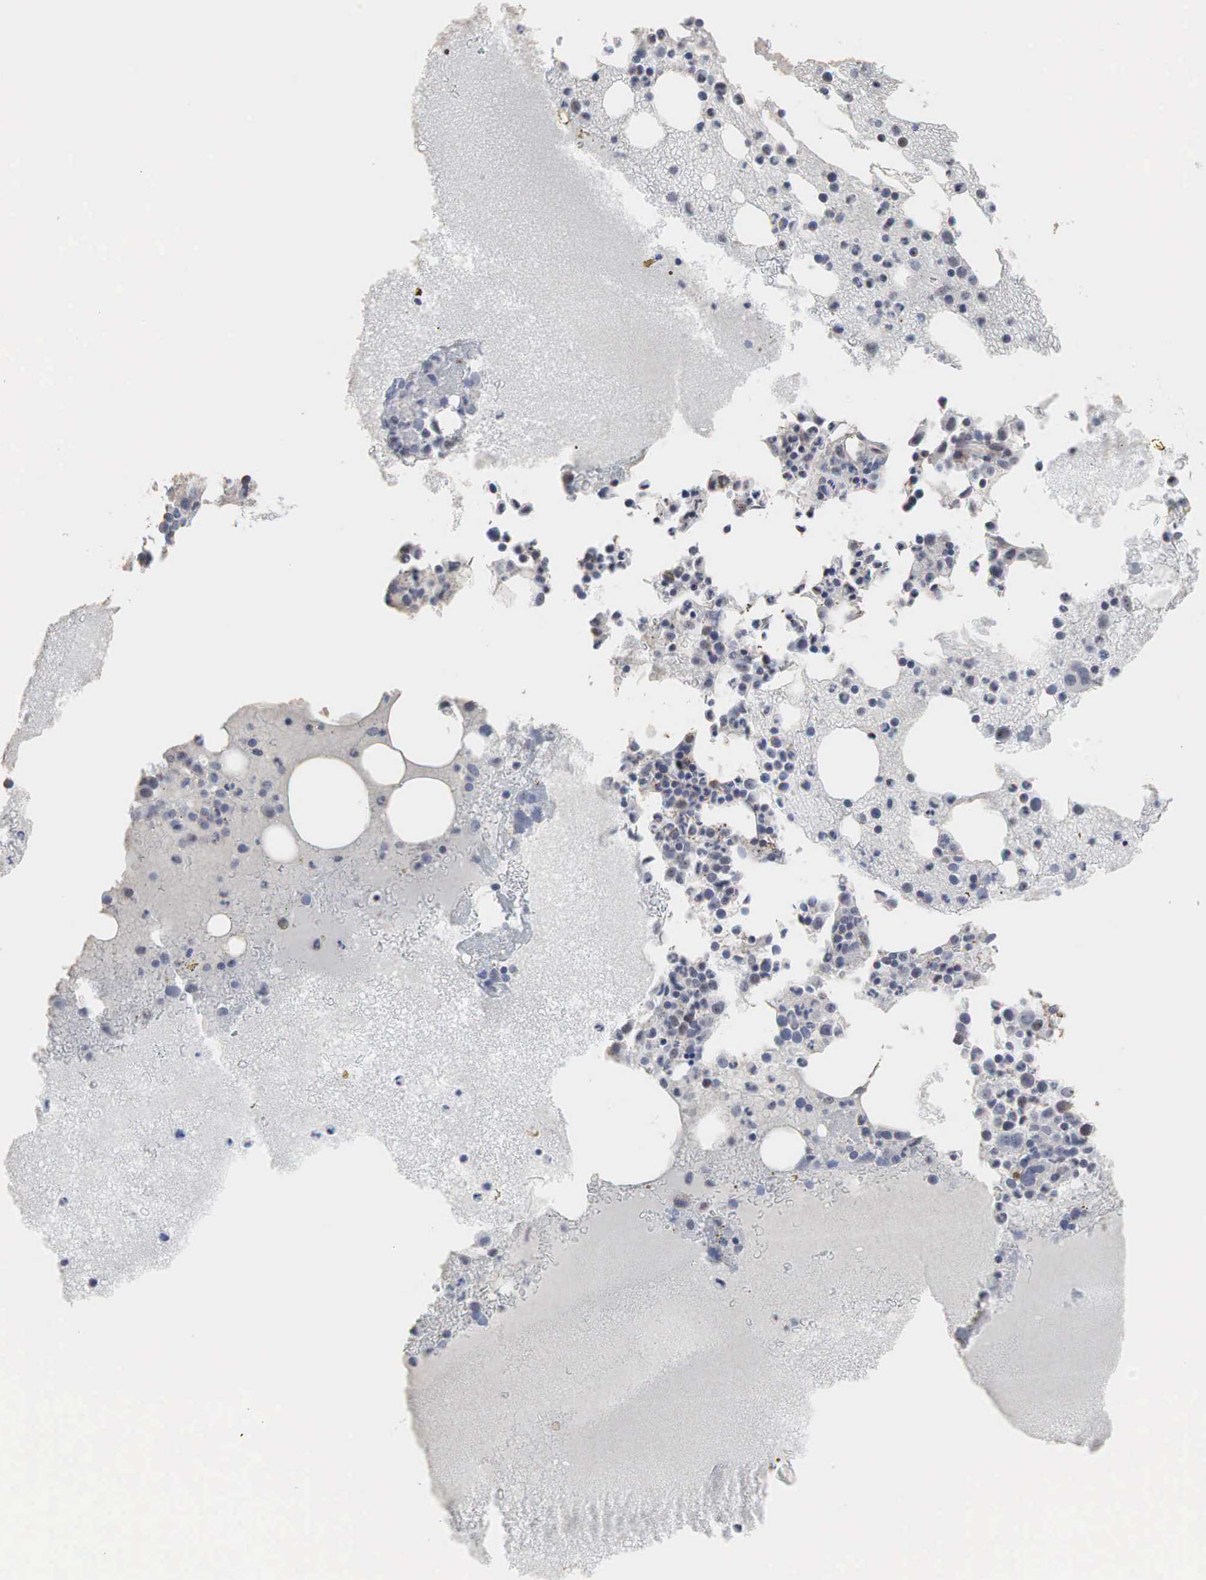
{"staining": {"intensity": "moderate", "quantity": "25%-75%", "location": "nuclear"}, "tissue": "bone marrow", "cell_type": "Hematopoietic cells", "image_type": "normal", "snomed": [{"axis": "morphology", "description": "Normal tissue, NOS"}, {"axis": "topography", "description": "Bone marrow"}], "caption": "The micrograph reveals a brown stain indicating the presence of a protein in the nuclear of hematopoietic cells in bone marrow. (DAB IHC with brightfield microscopy, high magnification).", "gene": "DKC1", "patient": {"sex": "female", "age": 74}}